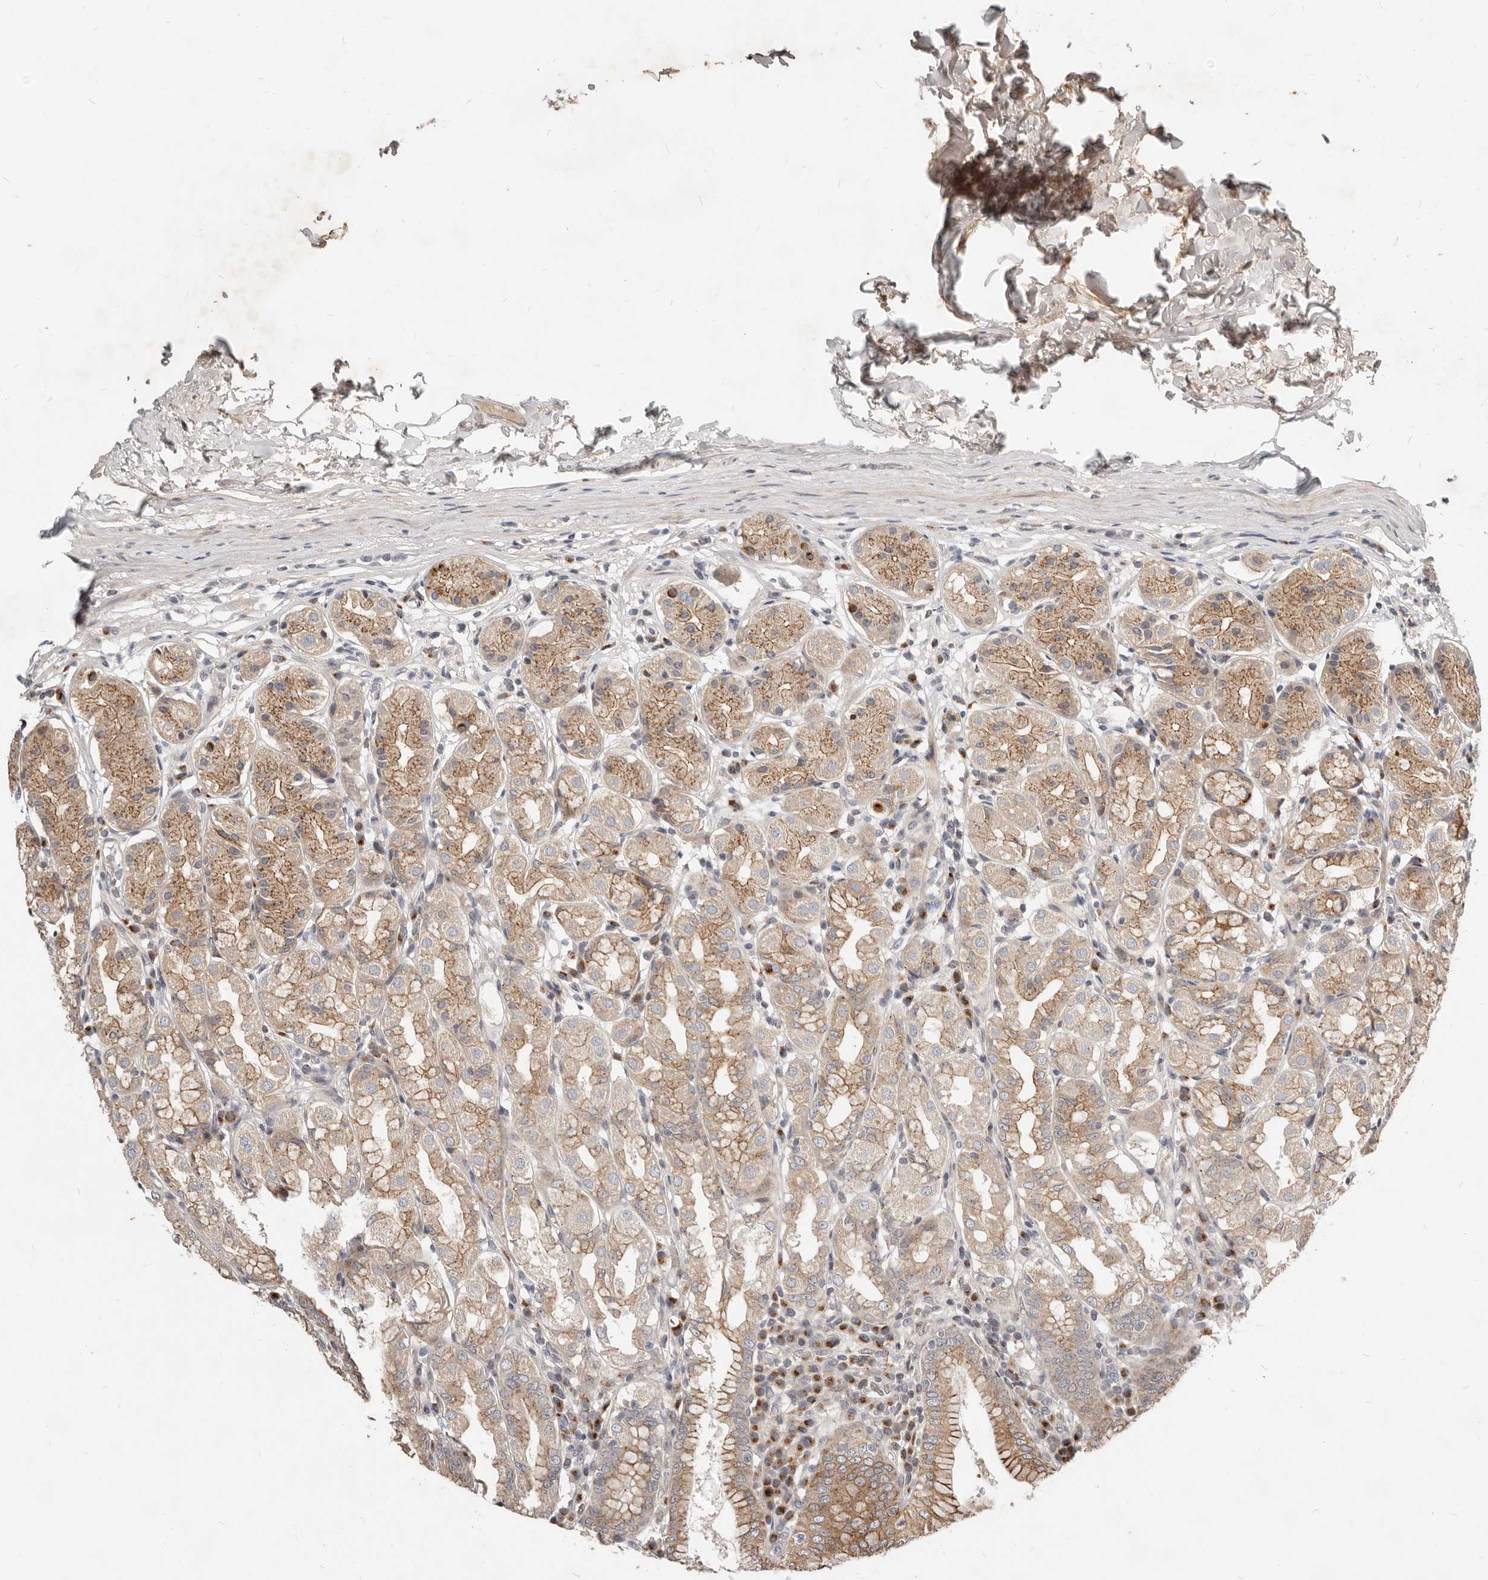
{"staining": {"intensity": "moderate", "quantity": "25%-75%", "location": "cytoplasmic/membranous"}, "tissue": "stomach", "cell_type": "Glandular cells", "image_type": "normal", "snomed": [{"axis": "morphology", "description": "Normal tissue, NOS"}, {"axis": "topography", "description": "Stomach"}, {"axis": "topography", "description": "Stomach, lower"}], "caption": "IHC (DAB (3,3'-diaminobenzidine)) staining of benign stomach shows moderate cytoplasmic/membranous protein expression in about 25%-75% of glandular cells.", "gene": "NPY4R2", "patient": {"sex": "female", "age": 56}}